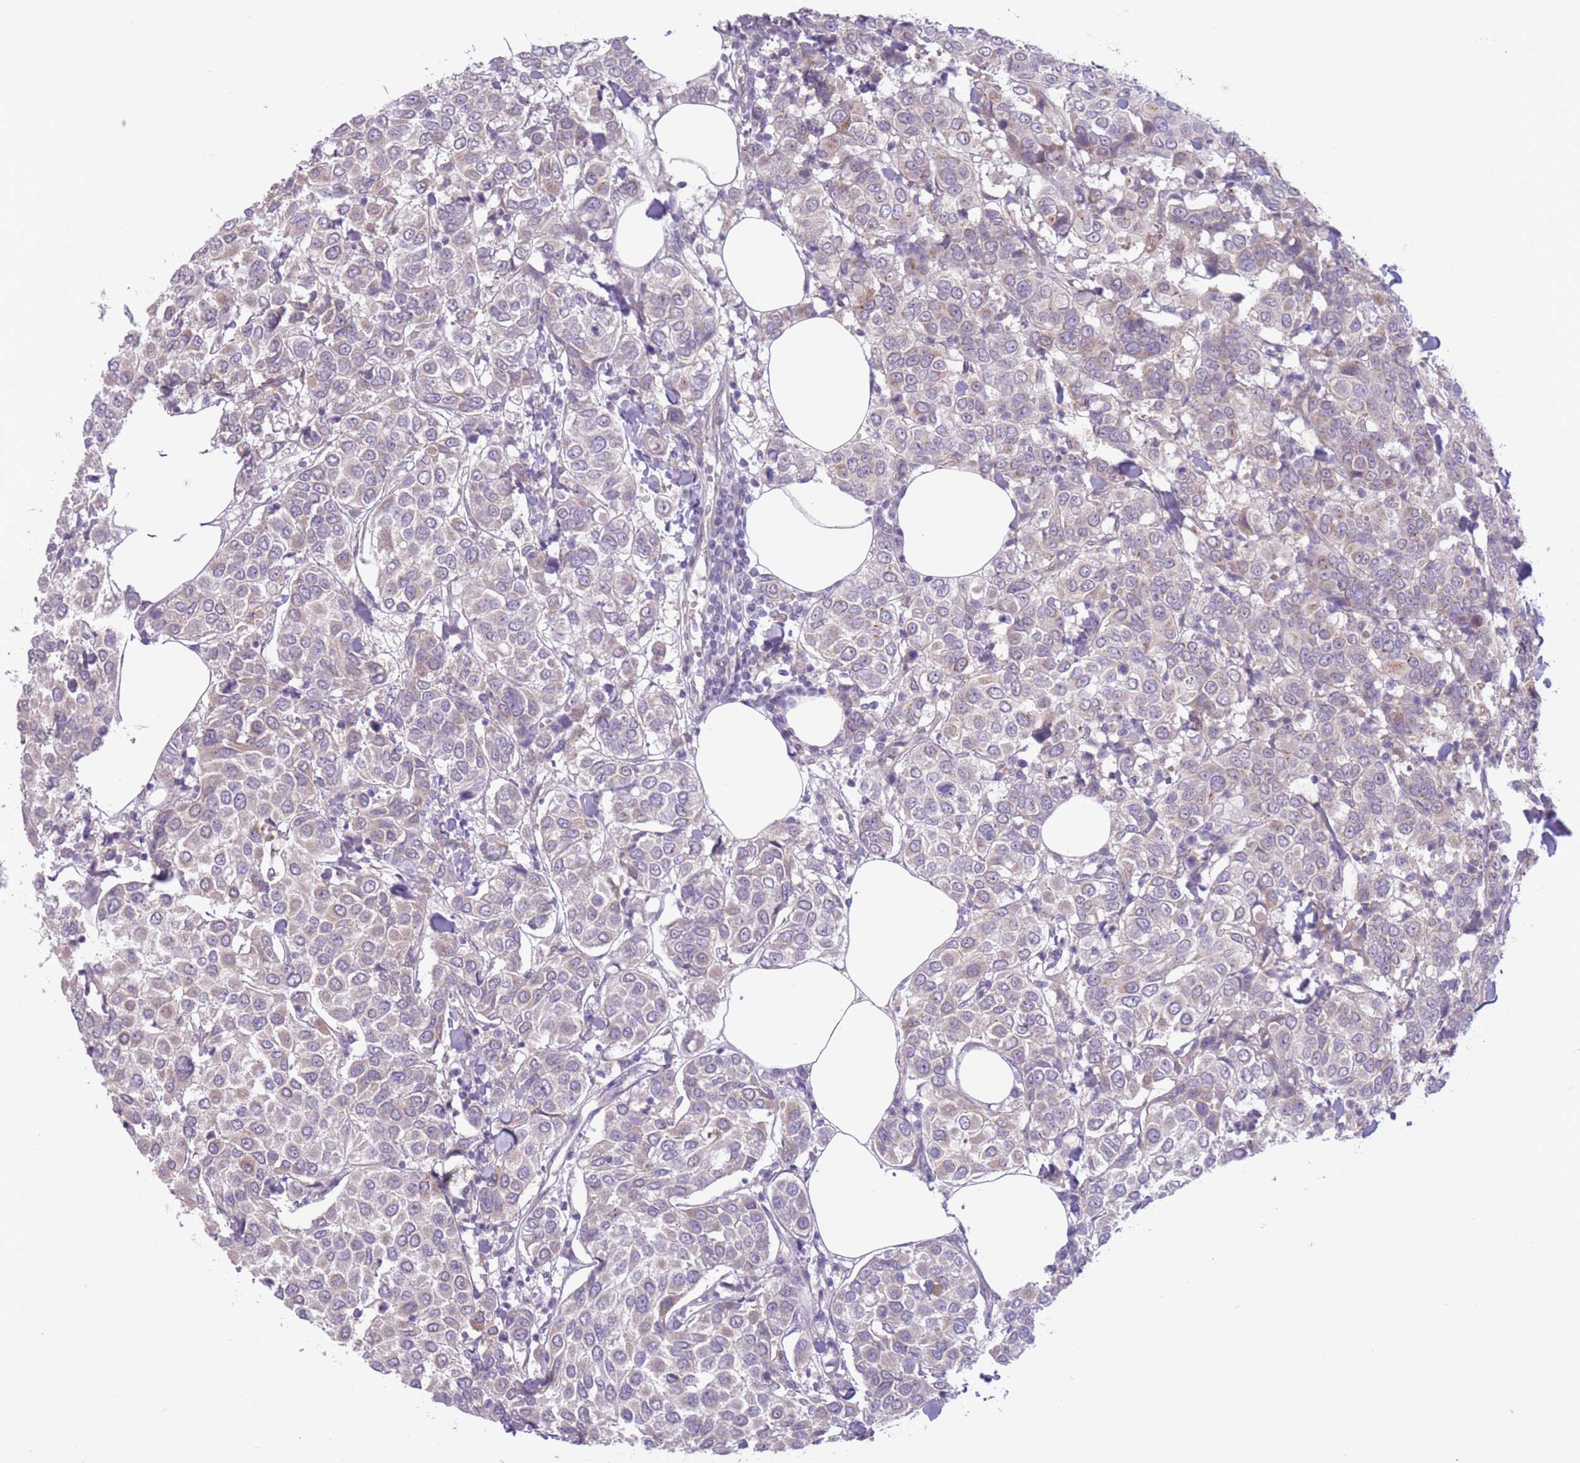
{"staining": {"intensity": "weak", "quantity": "<25%", "location": "cytoplasmic/membranous"}, "tissue": "breast cancer", "cell_type": "Tumor cells", "image_type": "cancer", "snomed": [{"axis": "morphology", "description": "Duct carcinoma"}, {"axis": "topography", "description": "Breast"}], "caption": "This is an IHC histopathology image of human breast cancer (infiltrating ductal carcinoma). There is no positivity in tumor cells.", "gene": "ARPIN", "patient": {"sex": "female", "age": 55}}